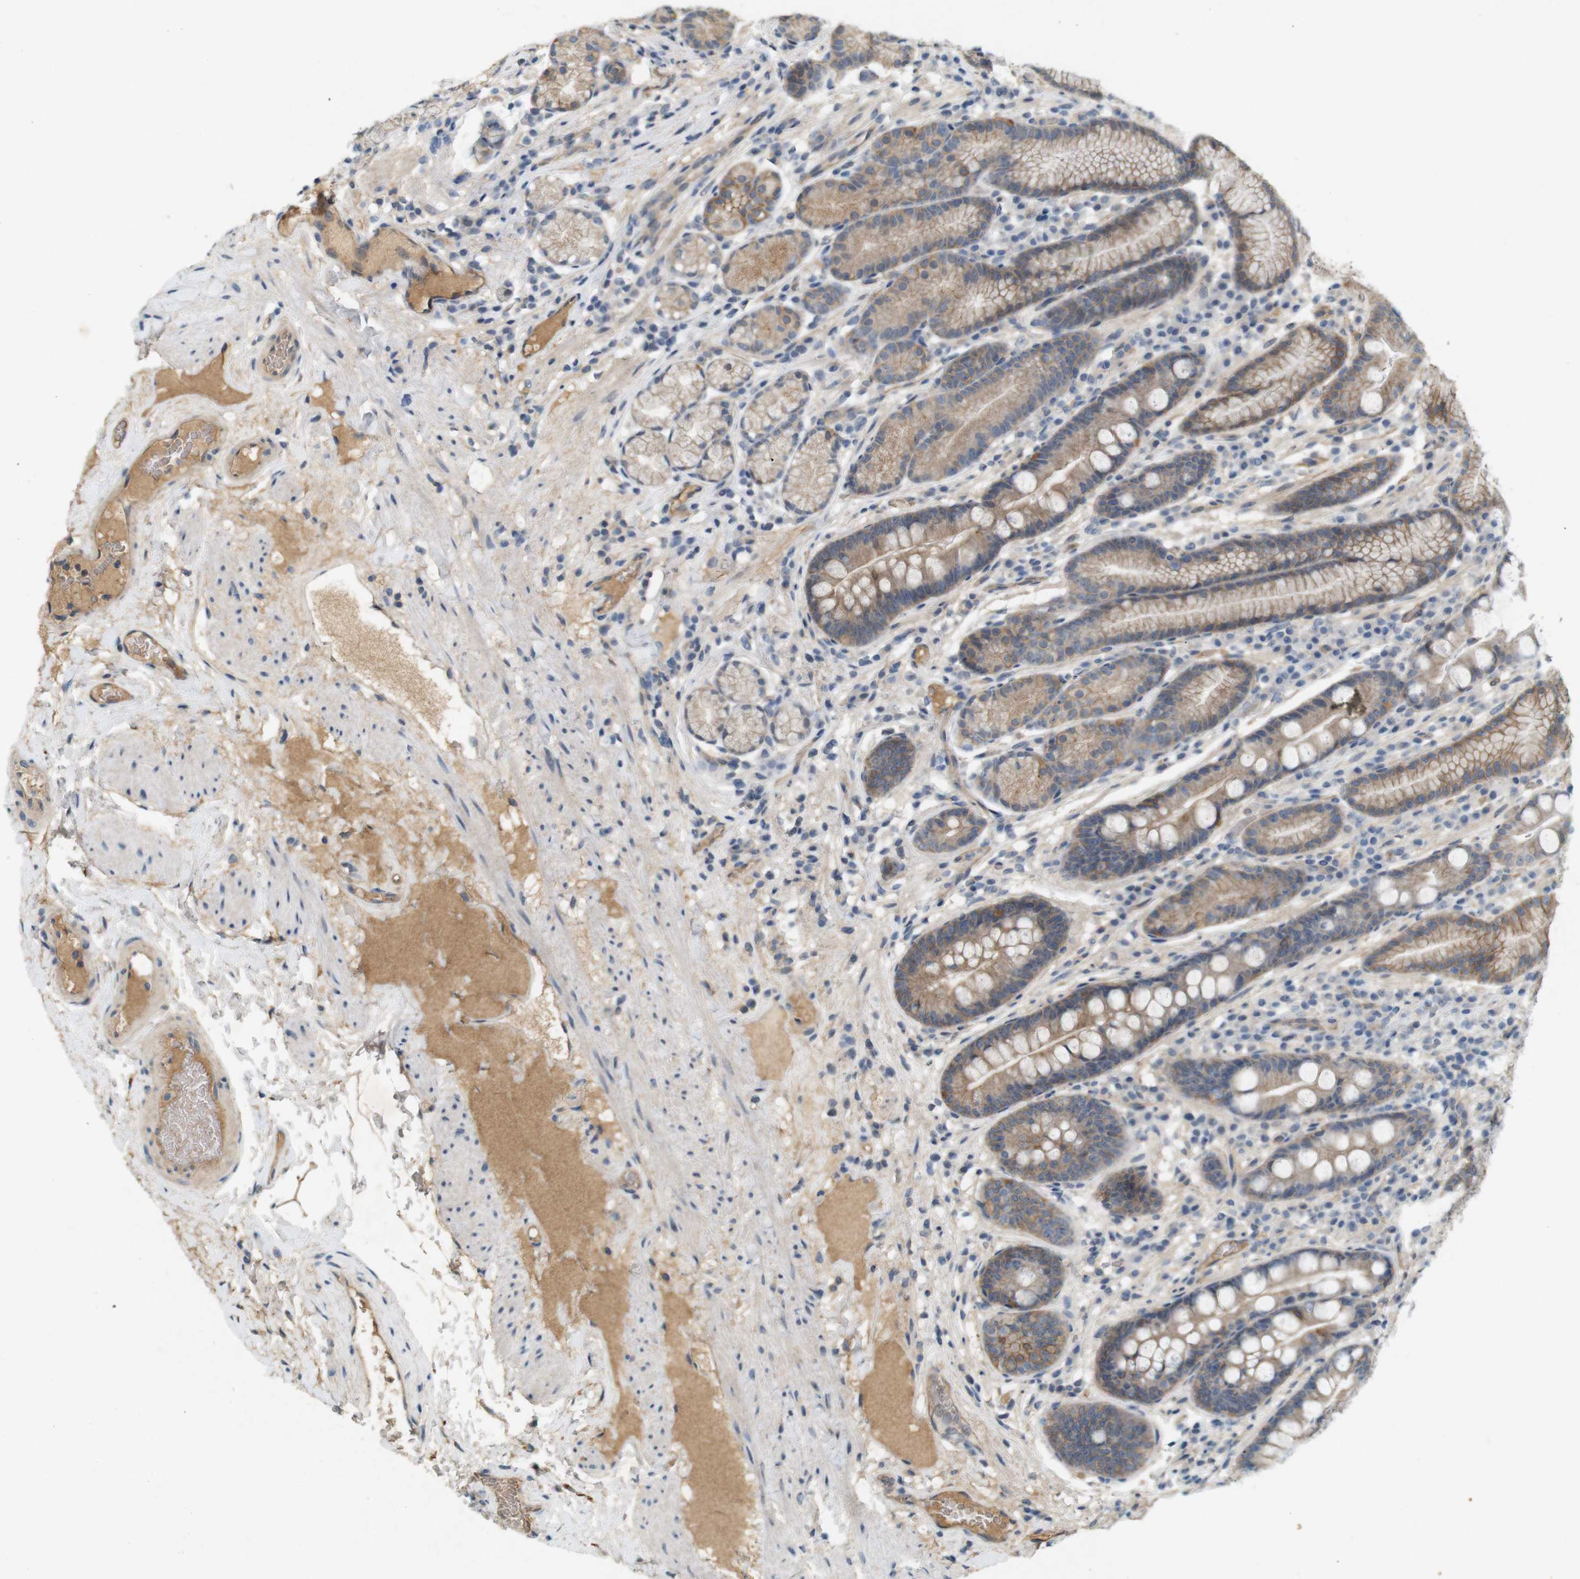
{"staining": {"intensity": "moderate", "quantity": ">75%", "location": "cytoplasmic/membranous"}, "tissue": "stomach", "cell_type": "Glandular cells", "image_type": "normal", "snomed": [{"axis": "morphology", "description": "Normal tissue, NOS"}, {"axis": "topography", "description": "Stomach, lower"}], "caption": "An image showing moderate cytoplasmic/membranous staining in approximately >75% of glandular cells in benign stomach, as visualized by brown immunohistochemical staining.", "gene": "PVR", "patient": {"sex": "male", "age": 52}}